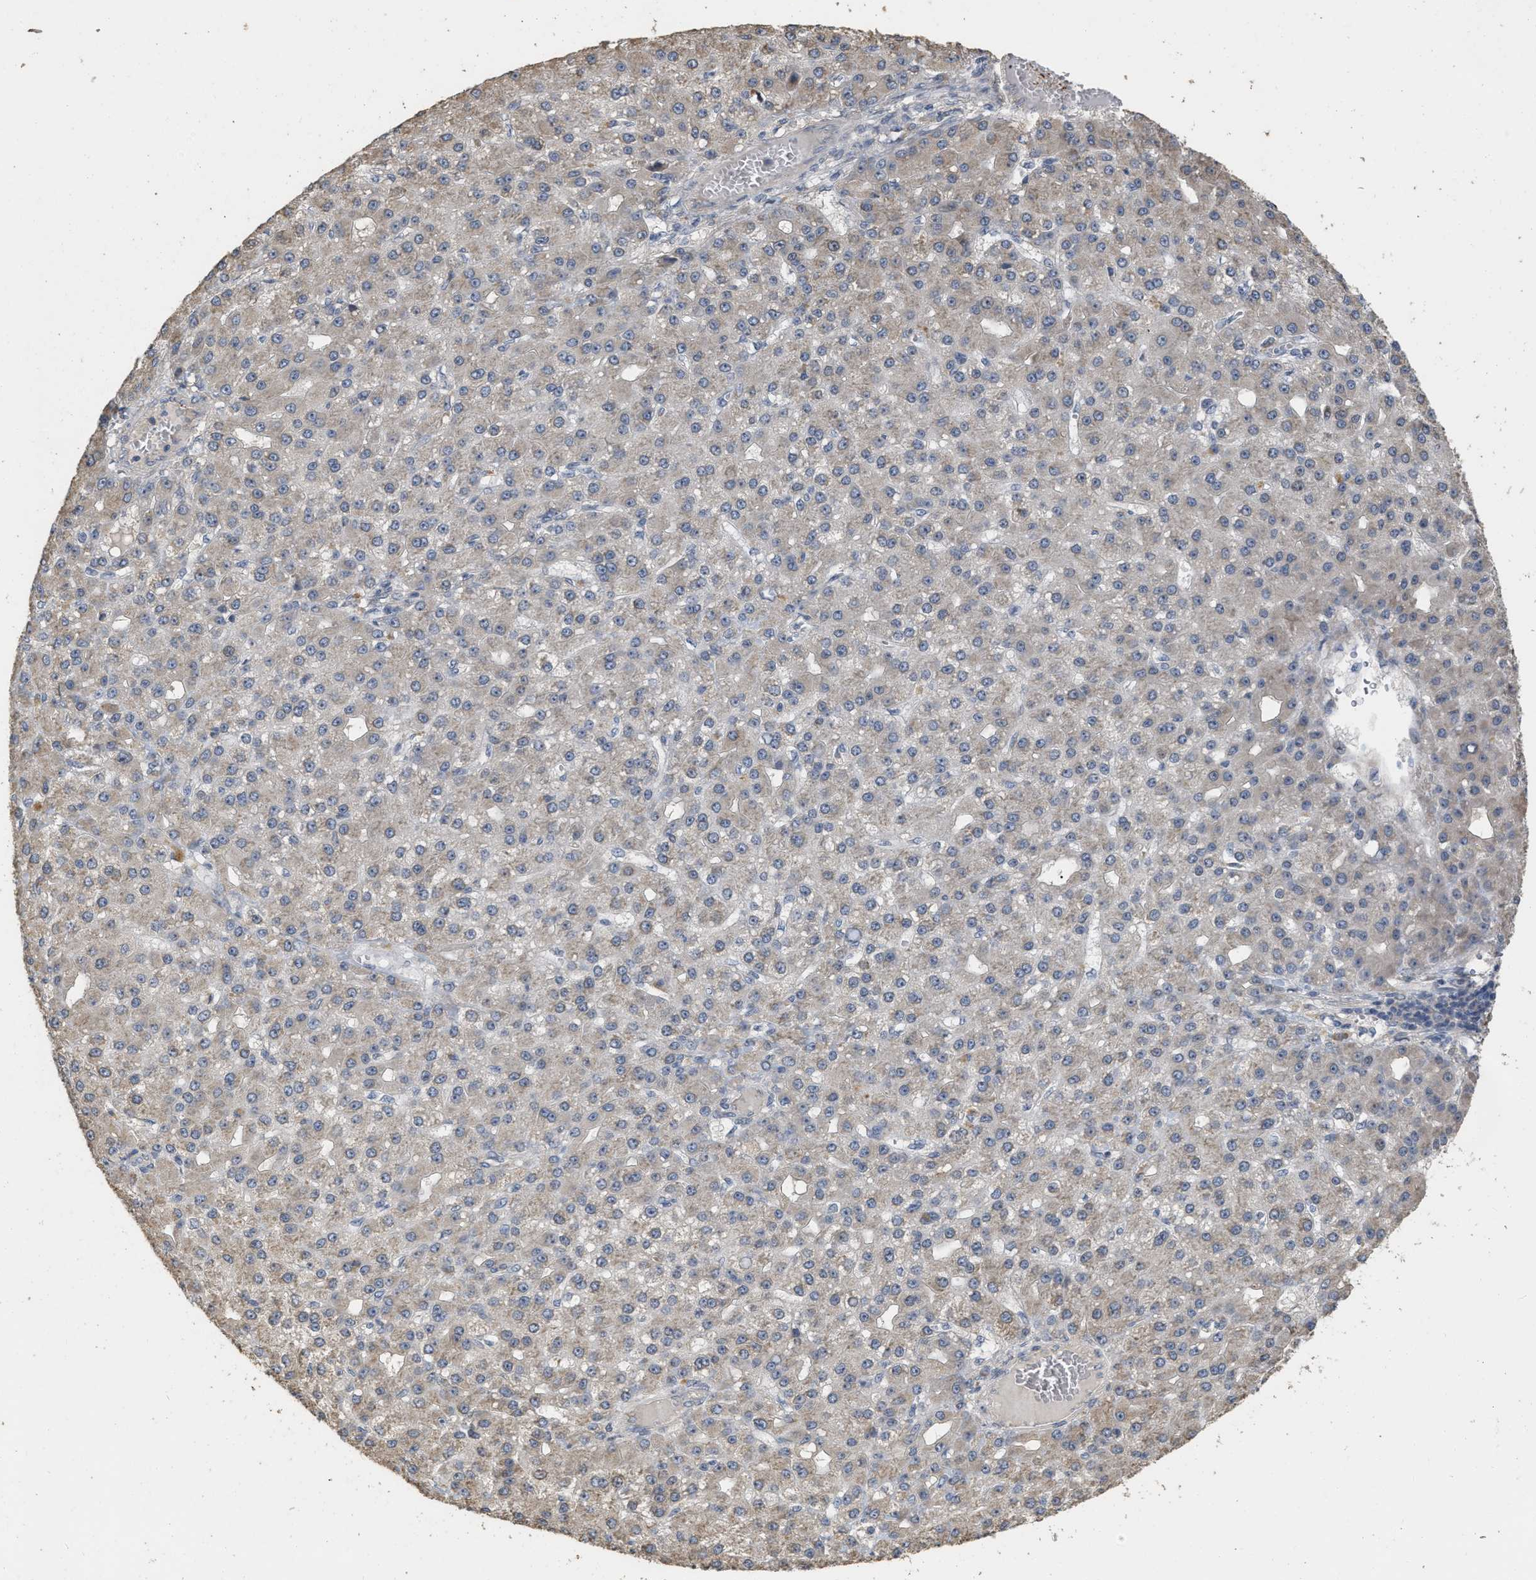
{"staining": {"intensity": "weak", "quantity": ">75%", "location": "cytoplasmic/membranous"}, "tissue": "liver cancer", "cell_type": "Tumor cells", "image_type": "cancer", "snomed": [{"axis": "morphology", "description": "Carcinoma, Hepatocellular, NOS"}, {"axis": "topography", "description": "Liver"}], "caption": "Brown immunohistochemical staining in liver cancer reveals weak cytoplasmic/membranous staining in about >75% of tumor cells.", "gene": "NCS1", "patient": {"sex": "male", "age": 67}}